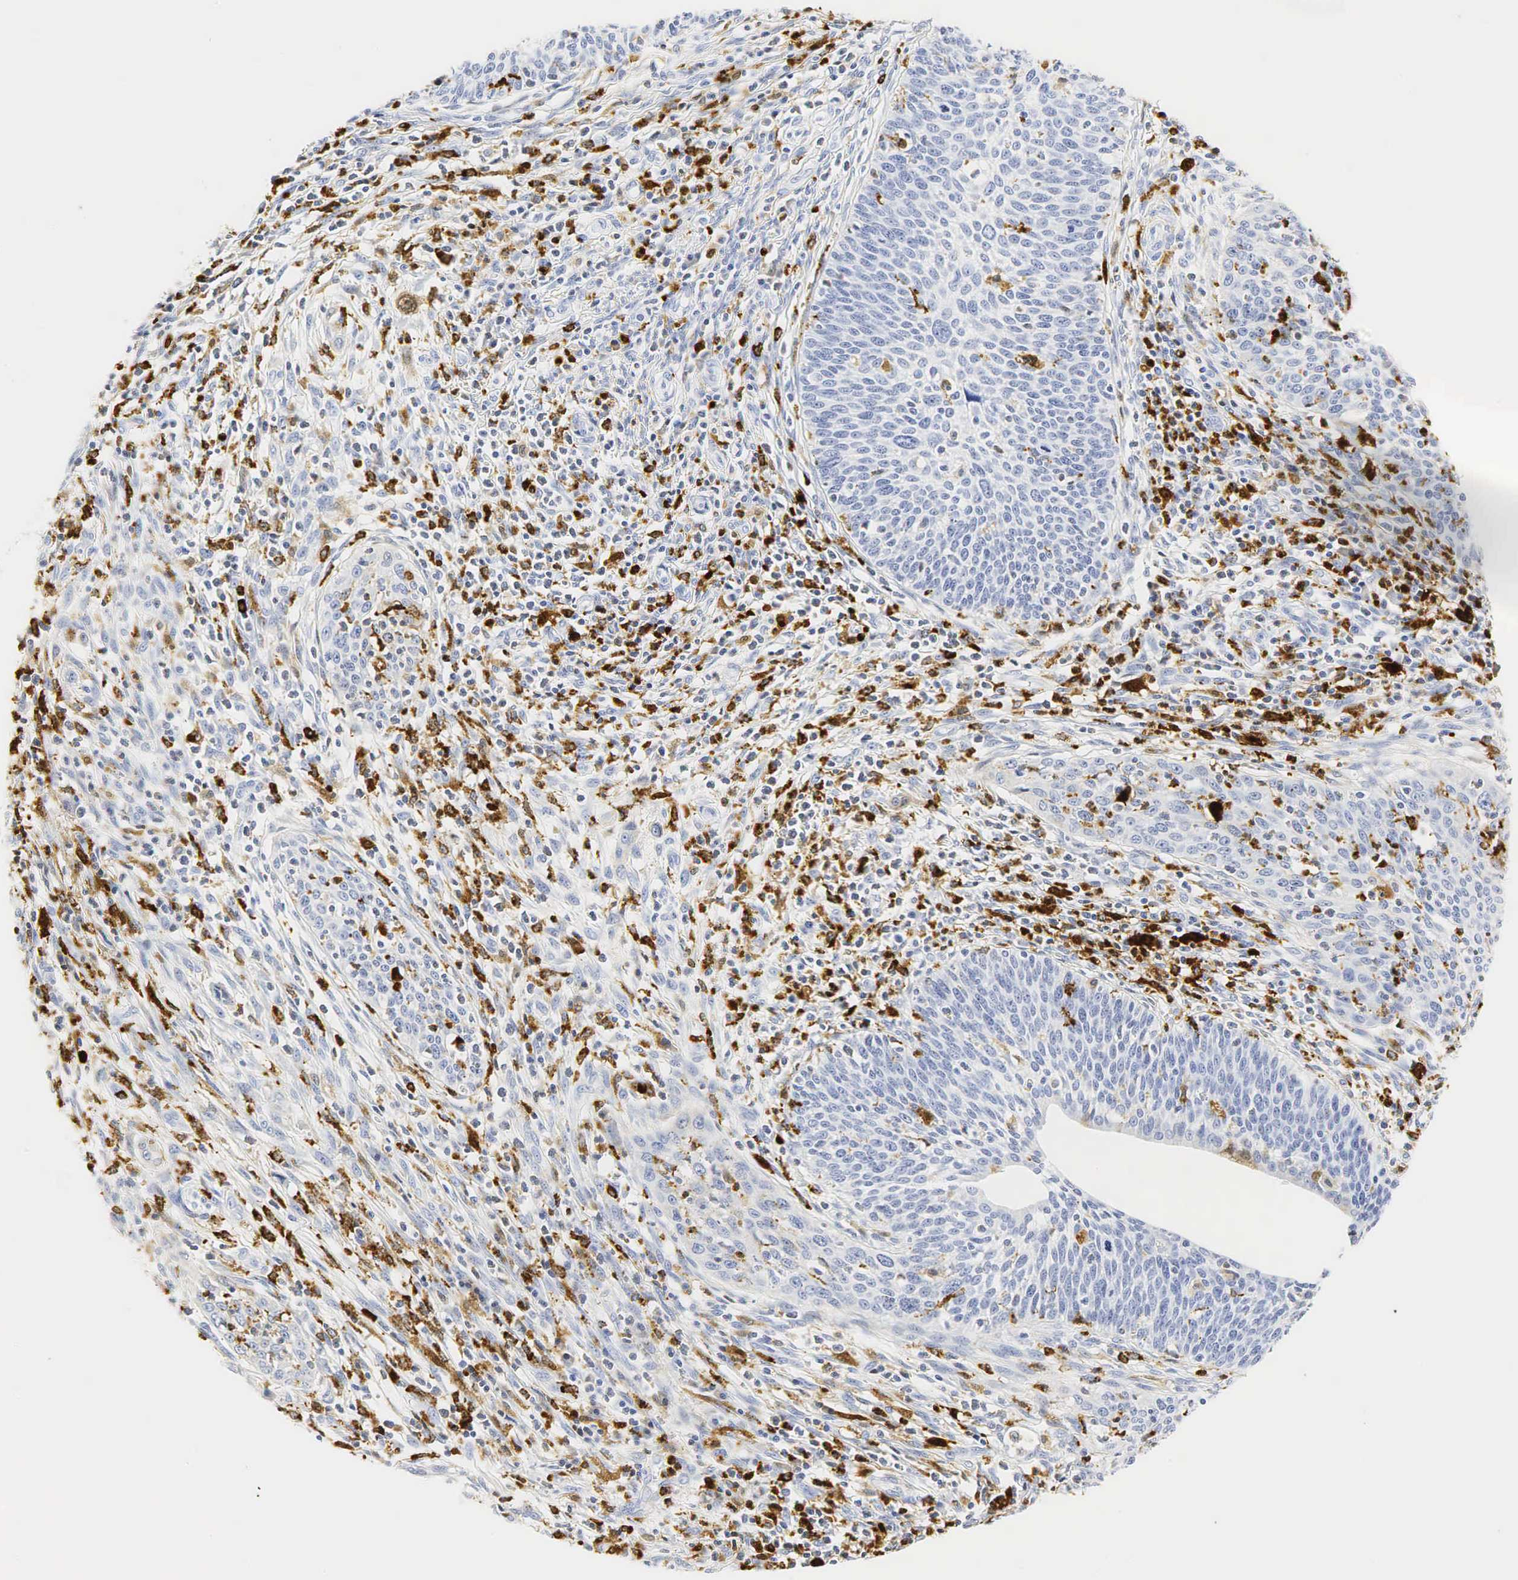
{"staining": {"intensity": "negative", "quantity": "none", "location": "none"}, "tissue": "cervical cancer", "cell_type": "Tumor cells", "image_type": "cancer", "snomed": [{"axis": "morphology", "description": "Squamous cell carcinoma, NOS"}, {"axis": "topography", "description": "Cervix"}], "caption": "Immunohistochemical staining of squamous cell carcinoma (cervical) demonstrates no significant staining in tumor cells. (Immunohistochemistry, brightfield microscopy, high magnification).", "gene": "LYZ", "patient": {"sex": "female", "age": 41}}